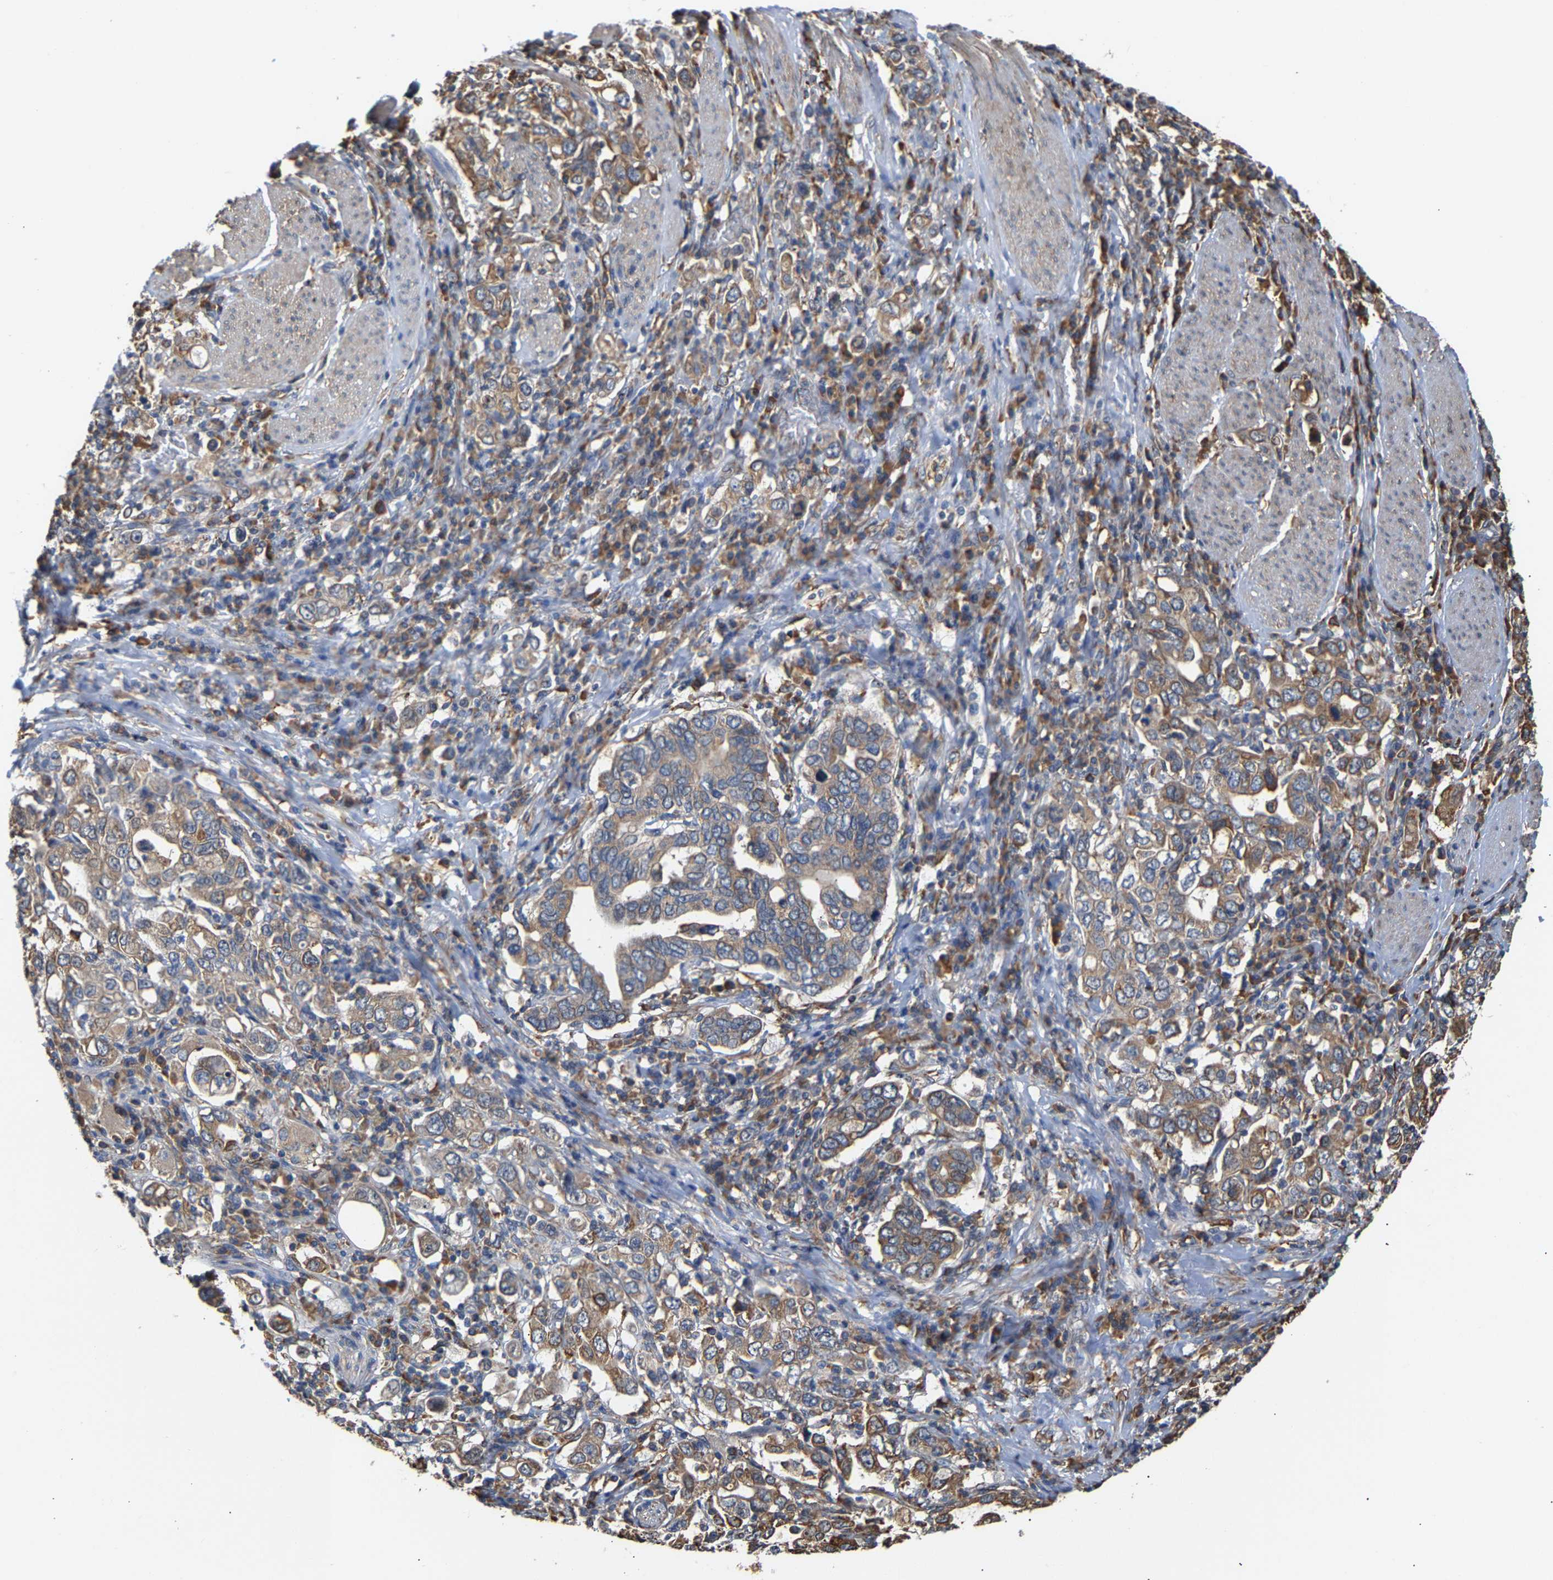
{"staining": {"intensity": "moderate", "quantity": ">75%", "location": "cytoplasmic/membranous"}, "tissue": "stomach cancer", "cell_type": "Tumor cells", "image_type": "cancer", "snomed": [{"axis": "morphology", "description": "Adenocarcinoma, NOS"}, {"axis": "topography", "description": "Stomach, upper"}], "caption": "Stomach adenocarcinoma stained for a protein exhibits moderate cytoplasmic/membranous positivity in tumor cells.", "gene": "ARAP1", "patient": {"sex": "male", "age": 62}}